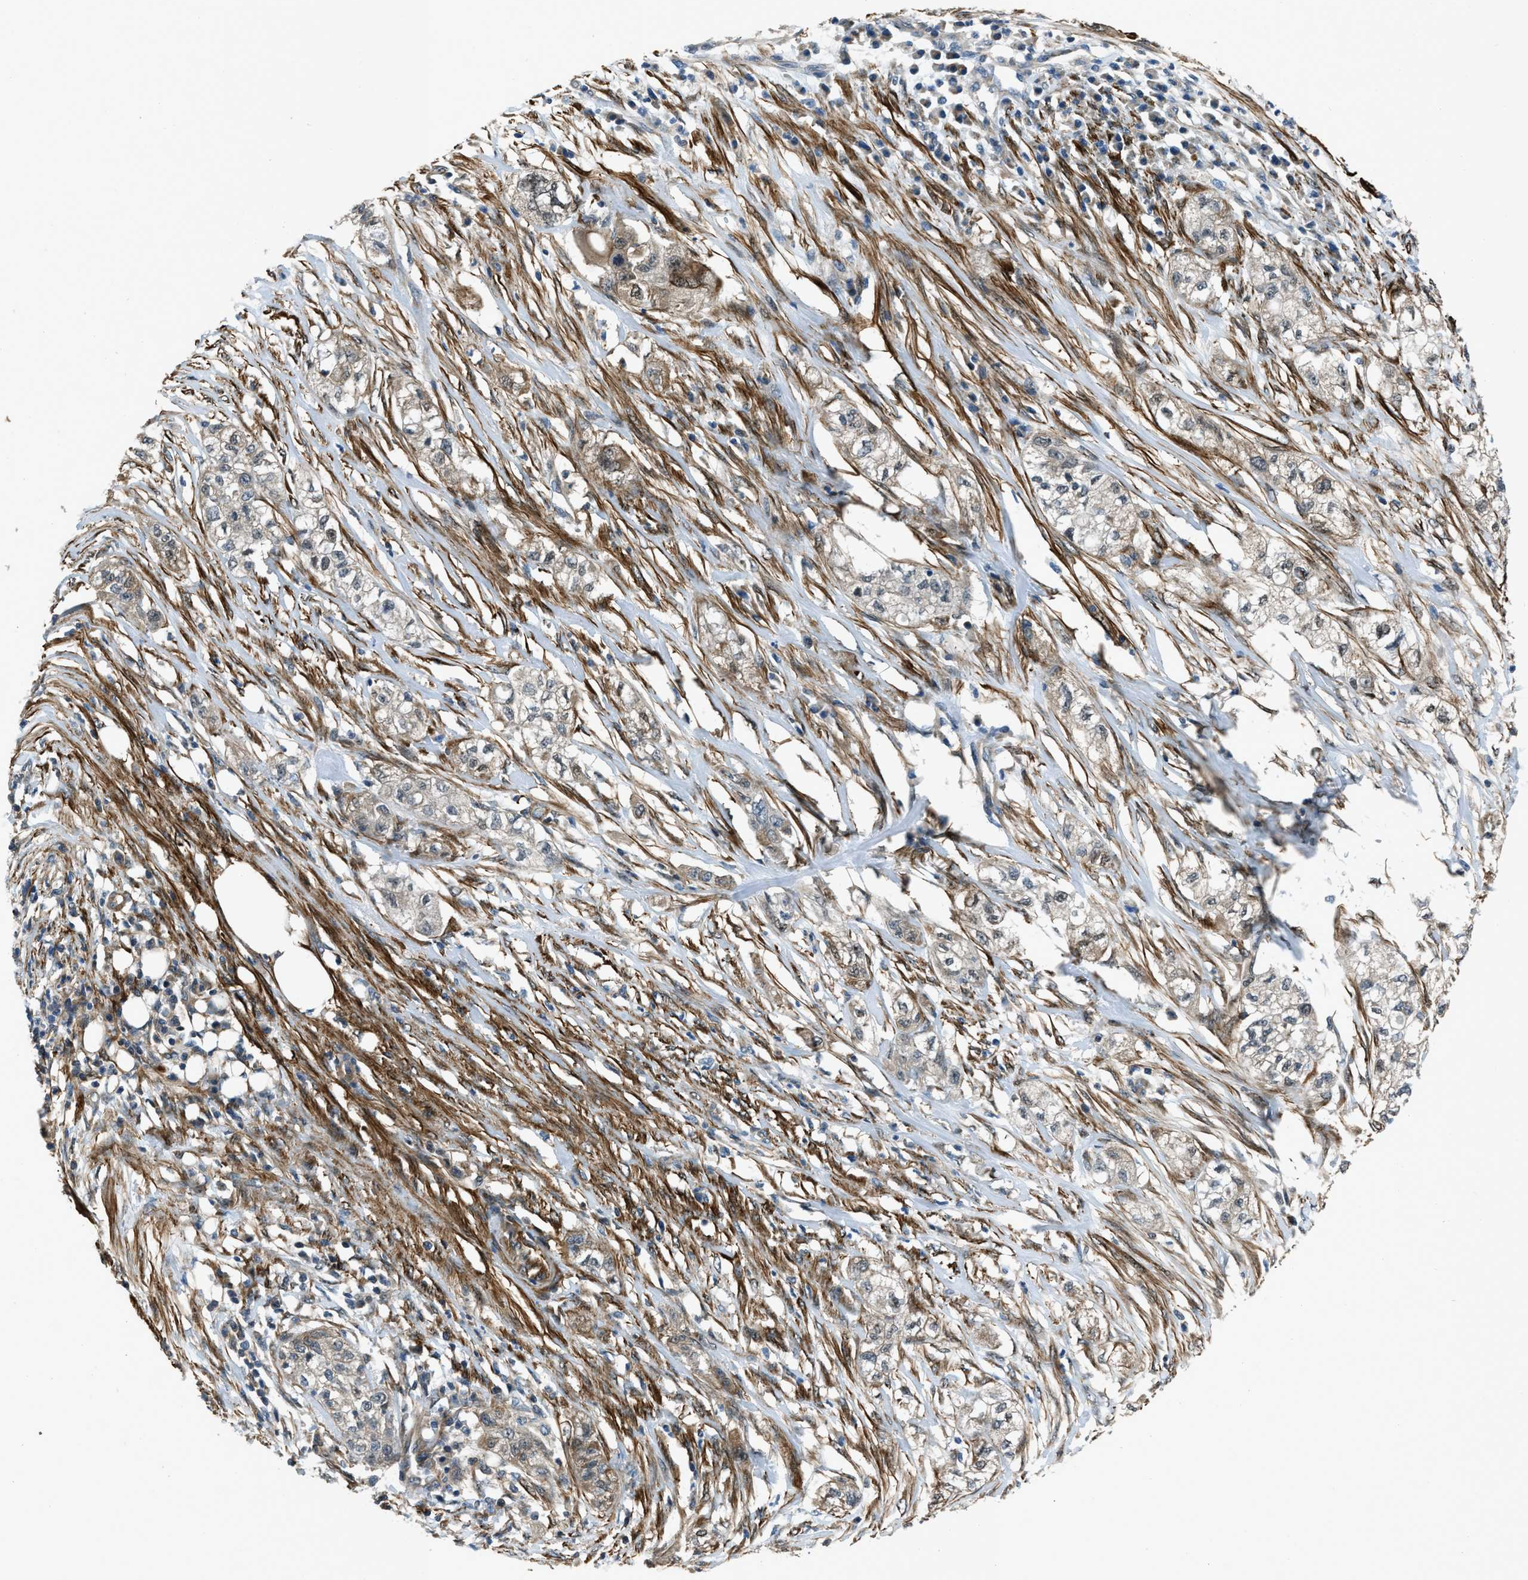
{"staining": {"intensity": "weak", "quantity": ">75%", "location": "cytoplasmic/membranous"}, "tissue": "pancreatic cancer", "cell_type": "Tumor cells", "image_type": "cancer", "snomed": [{"axis": "morphology", "description": "Adenocarcinoma, NOS"}, {"axis": "topography", "description": "Pancreas"}], "caption": "Immunohistochemistry (DAB) staining of pancreatic adenocarcinoma demonstrates weak cytoplasmic/membranous protein expression in about >75% of tumor cells. The staining was performed using DAB, with brown indicating positive protein expression. Nuclei are stained blue with hematoxylin.", "gene": "NUDCD3", "patient": {"sex": "female", "age": 78}}